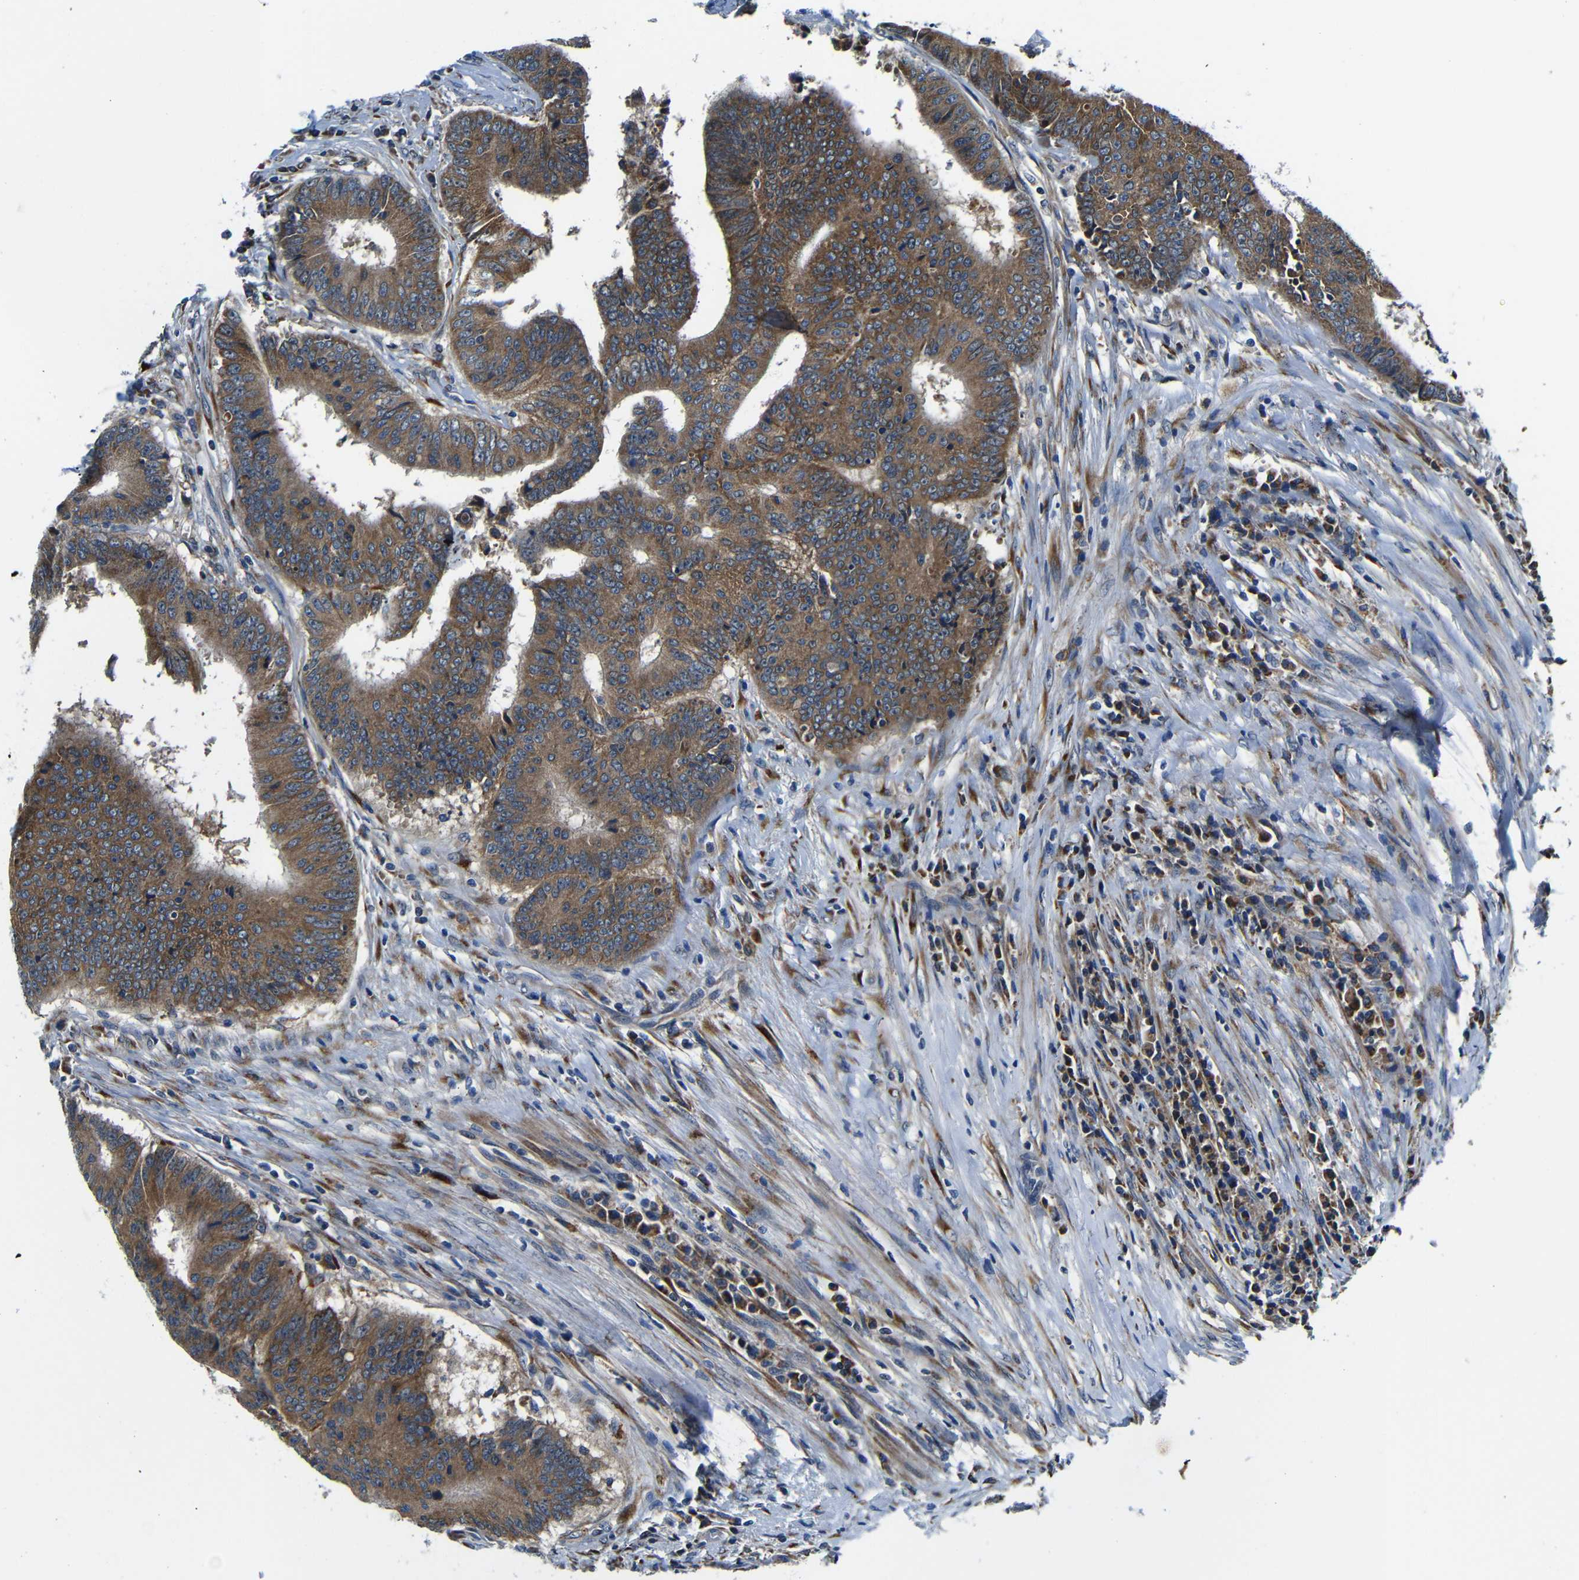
{"staining": {"intensity": "strong", "quantity": ">75%", "location": "cytoplasmic/membranous"}, "tissue": "colorectal cancer", "cell_type": "Tumor cells", "image_type": "cancer", "snomed": [{"axis": "morphology", "description": "Adenocarcinoma, NOS"}, {"axis": "topography", "description": "Rectum"}], "caption": "Colorectal adenocarcinoma tissue displays strong cytoplasmic/membranous positivity in about >75% of tumor cells", "gene": "FKBP14", "patient": {"sex": "male", "age": 72}}